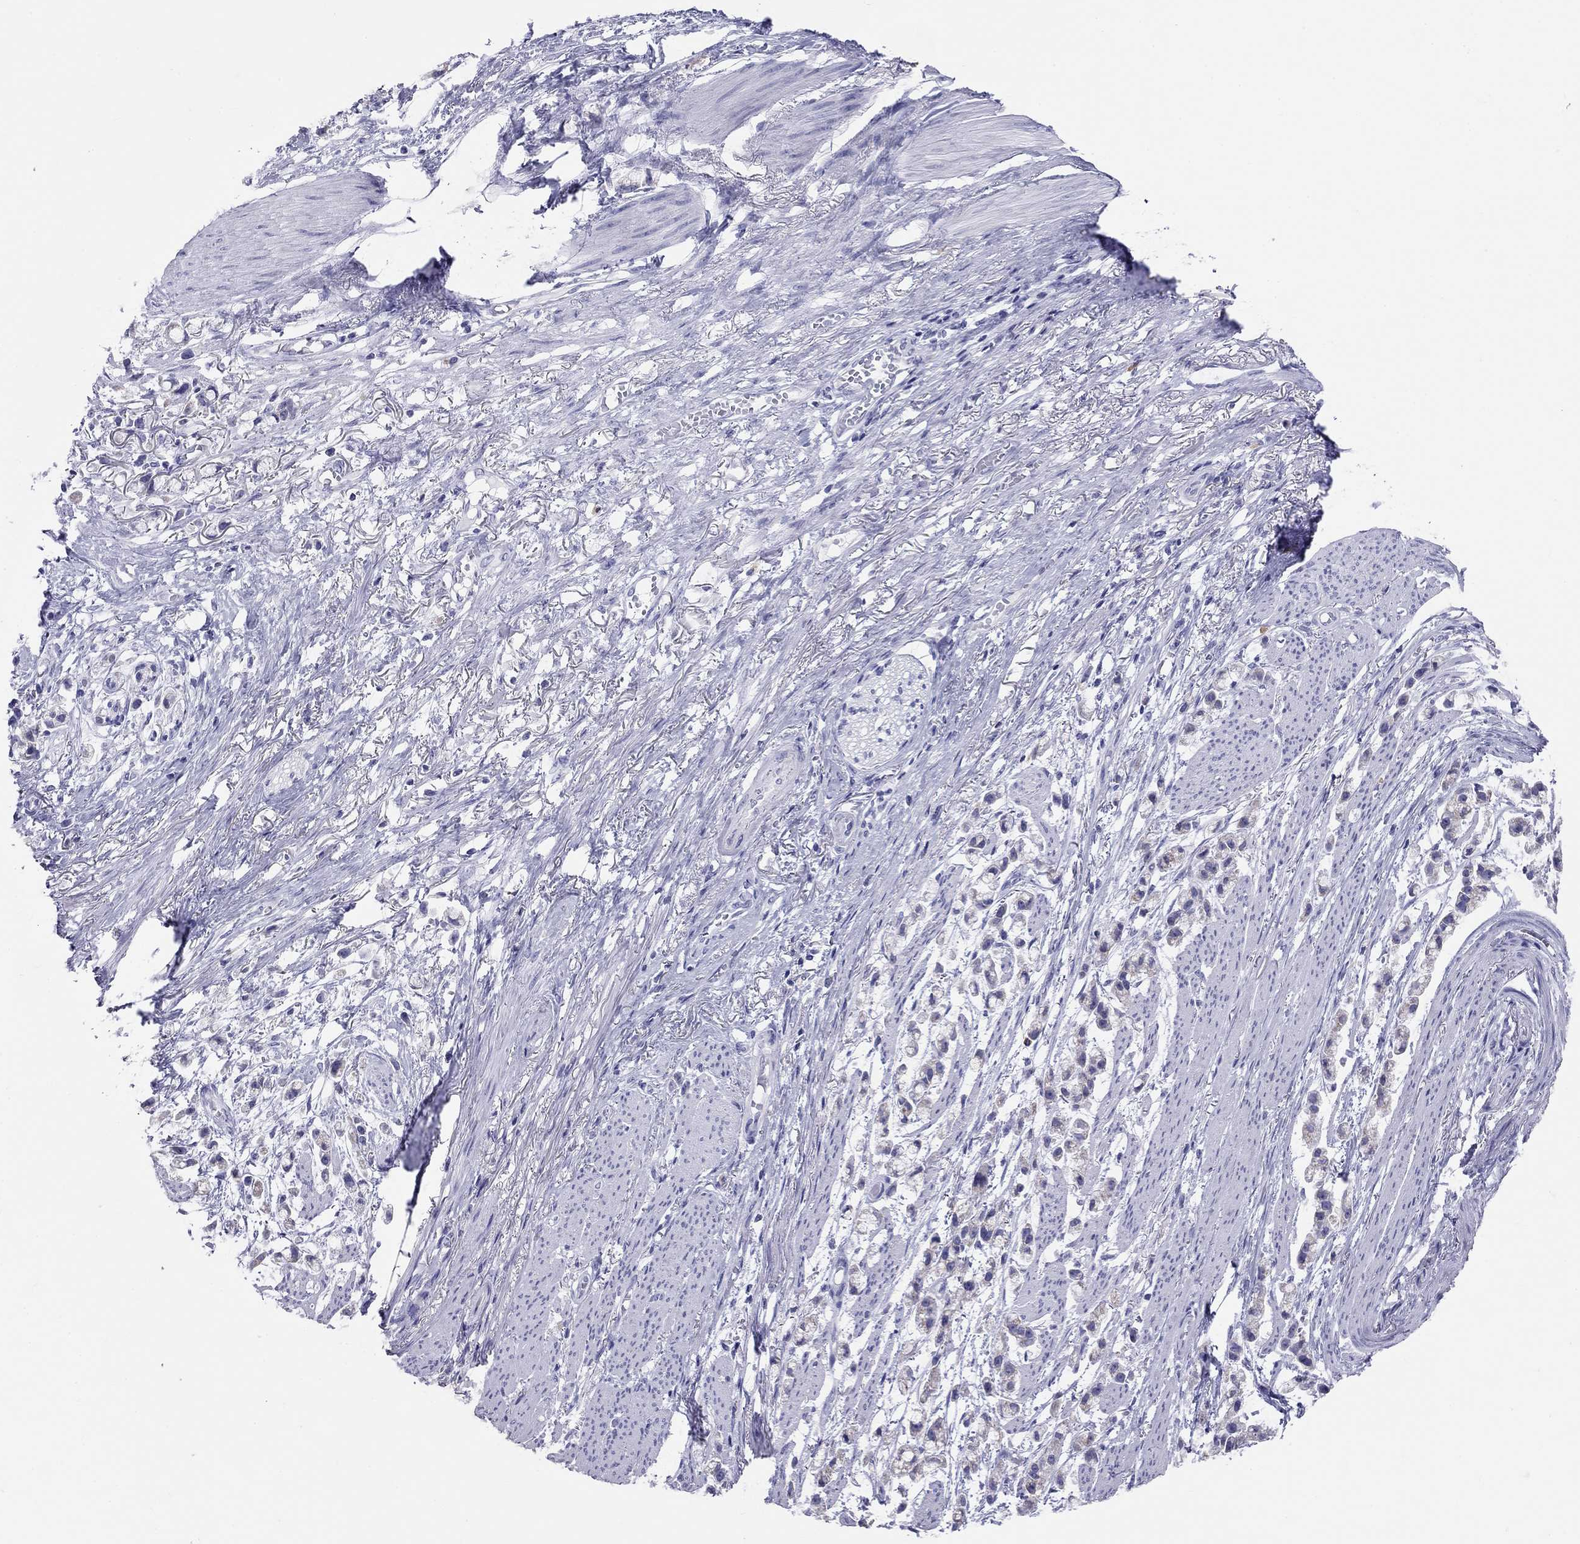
{"staining": {"intensity": "negative", "quantity": "none", "location": "none"}, "tissue": "stomach cancer", "cell_type": "Tumor cells", "image_type": "cancer", "snomed": [{"axis": "morphology", "description": "Adenocarcinoma, NOS"}, {"axis": "topography", "description": "Stomach"}], "caption": "Immunohistochemistry (IHC) image of neoplastic tissue: human stomach cancer stained with DAB (3,3'-diaminobenzidine) displays no significant protein expression in tumor cells. (IHC, brightfield microscopy, high magnification).", "gene": "DPY19L2", "patient": {"sex": "female", "age": 81}}